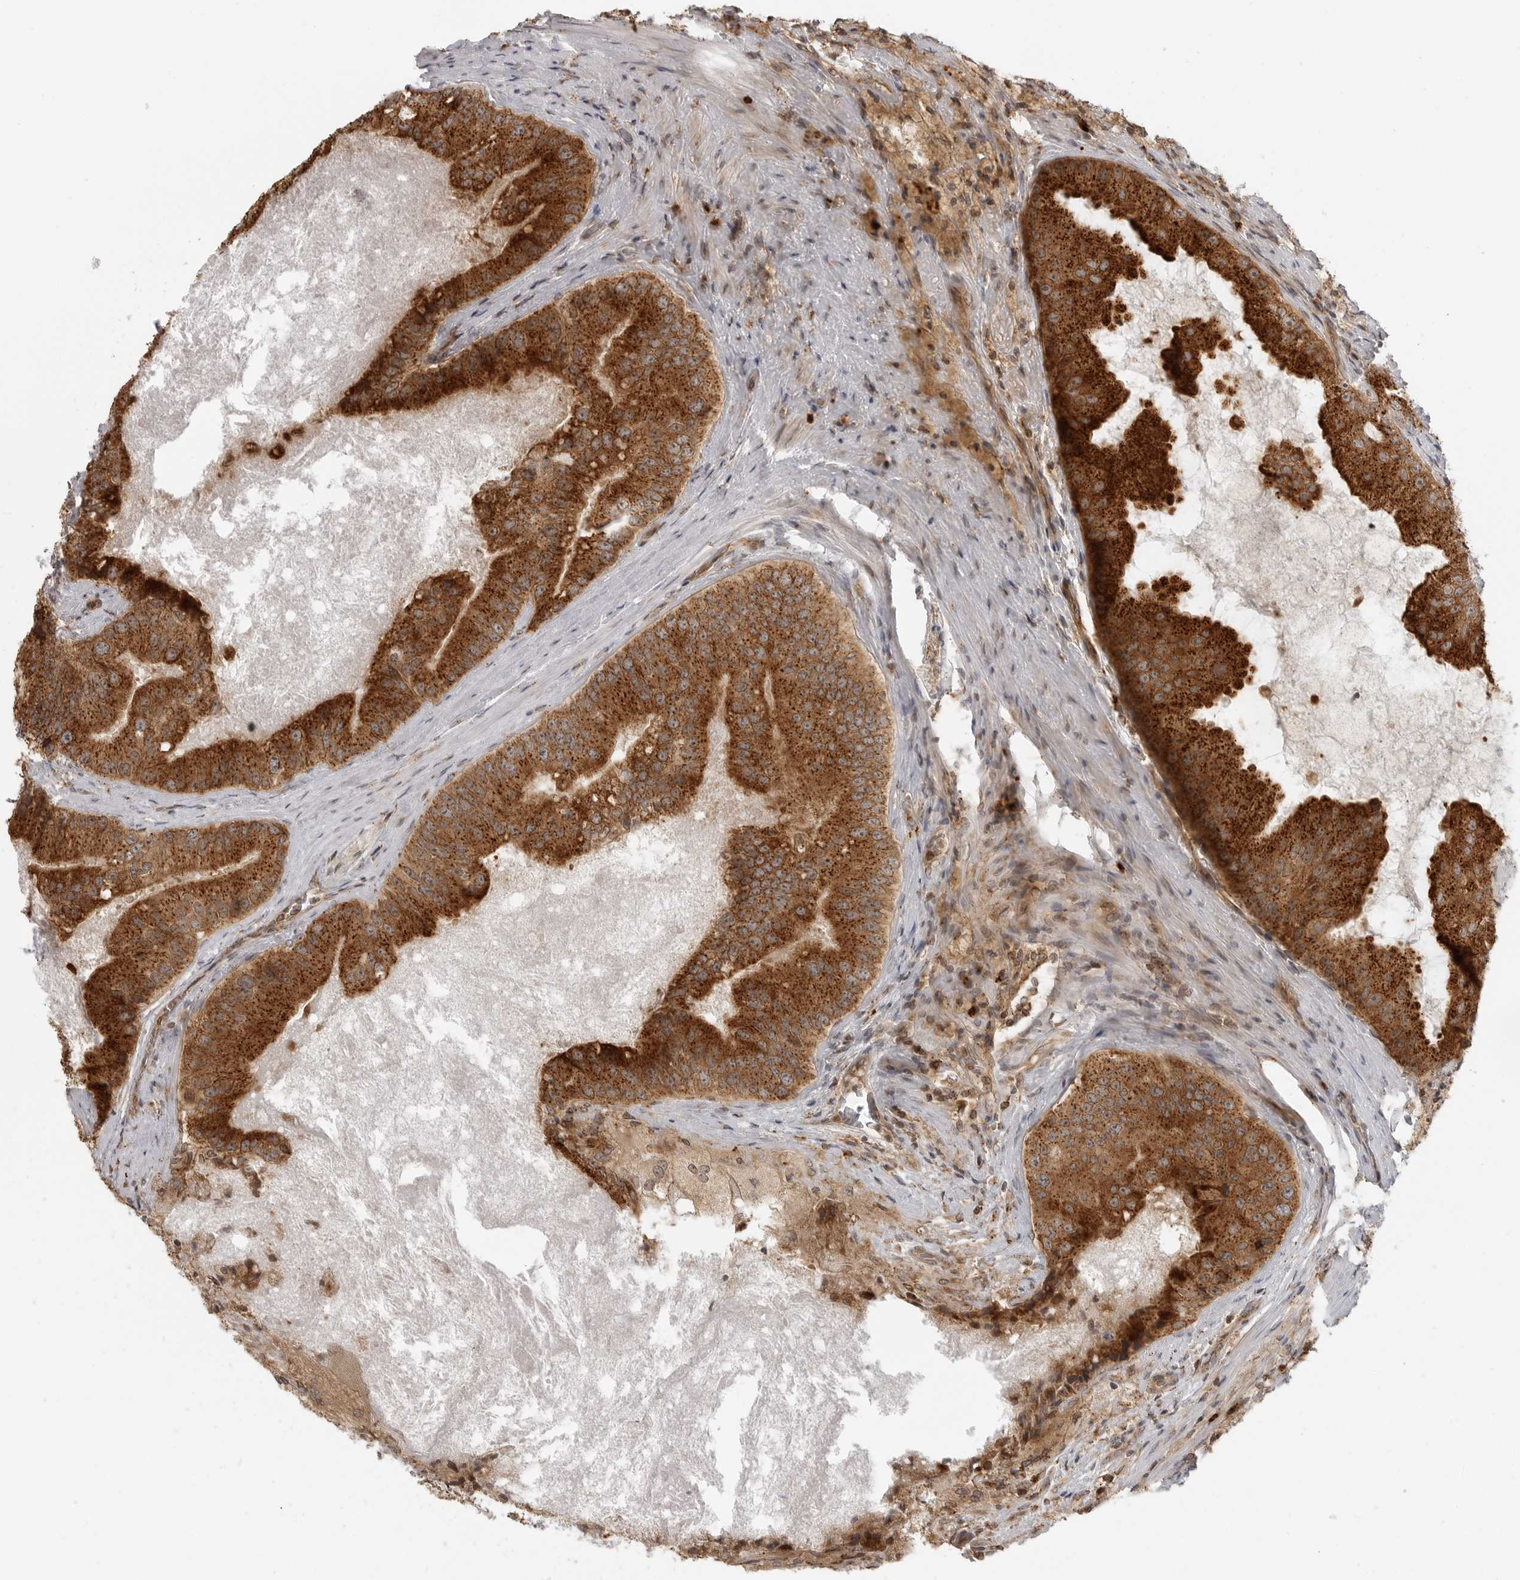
{"staining": {"intensity": "strong", "quantity": ">75%", "location": "cytoplasmic/membranous"}, "tissue": "prostate cancer", "cell_type": "Tumor cells", "image_type": "cancer", "snomed": [{"axis": "morphology", "description": "Adenocarcinoma, High grade"}, {"axis": "topography", "description": "Prostate"}], "caption": "This is an image of immunohistochemistry (IHC) staining of prostate cancer (high-grade adenocarcinoma), which shows strong positivity in the cytoplasmic/membranous of tumor cells.", "gene": "COPA", "patient": {"sex": "male", "age": 70}}